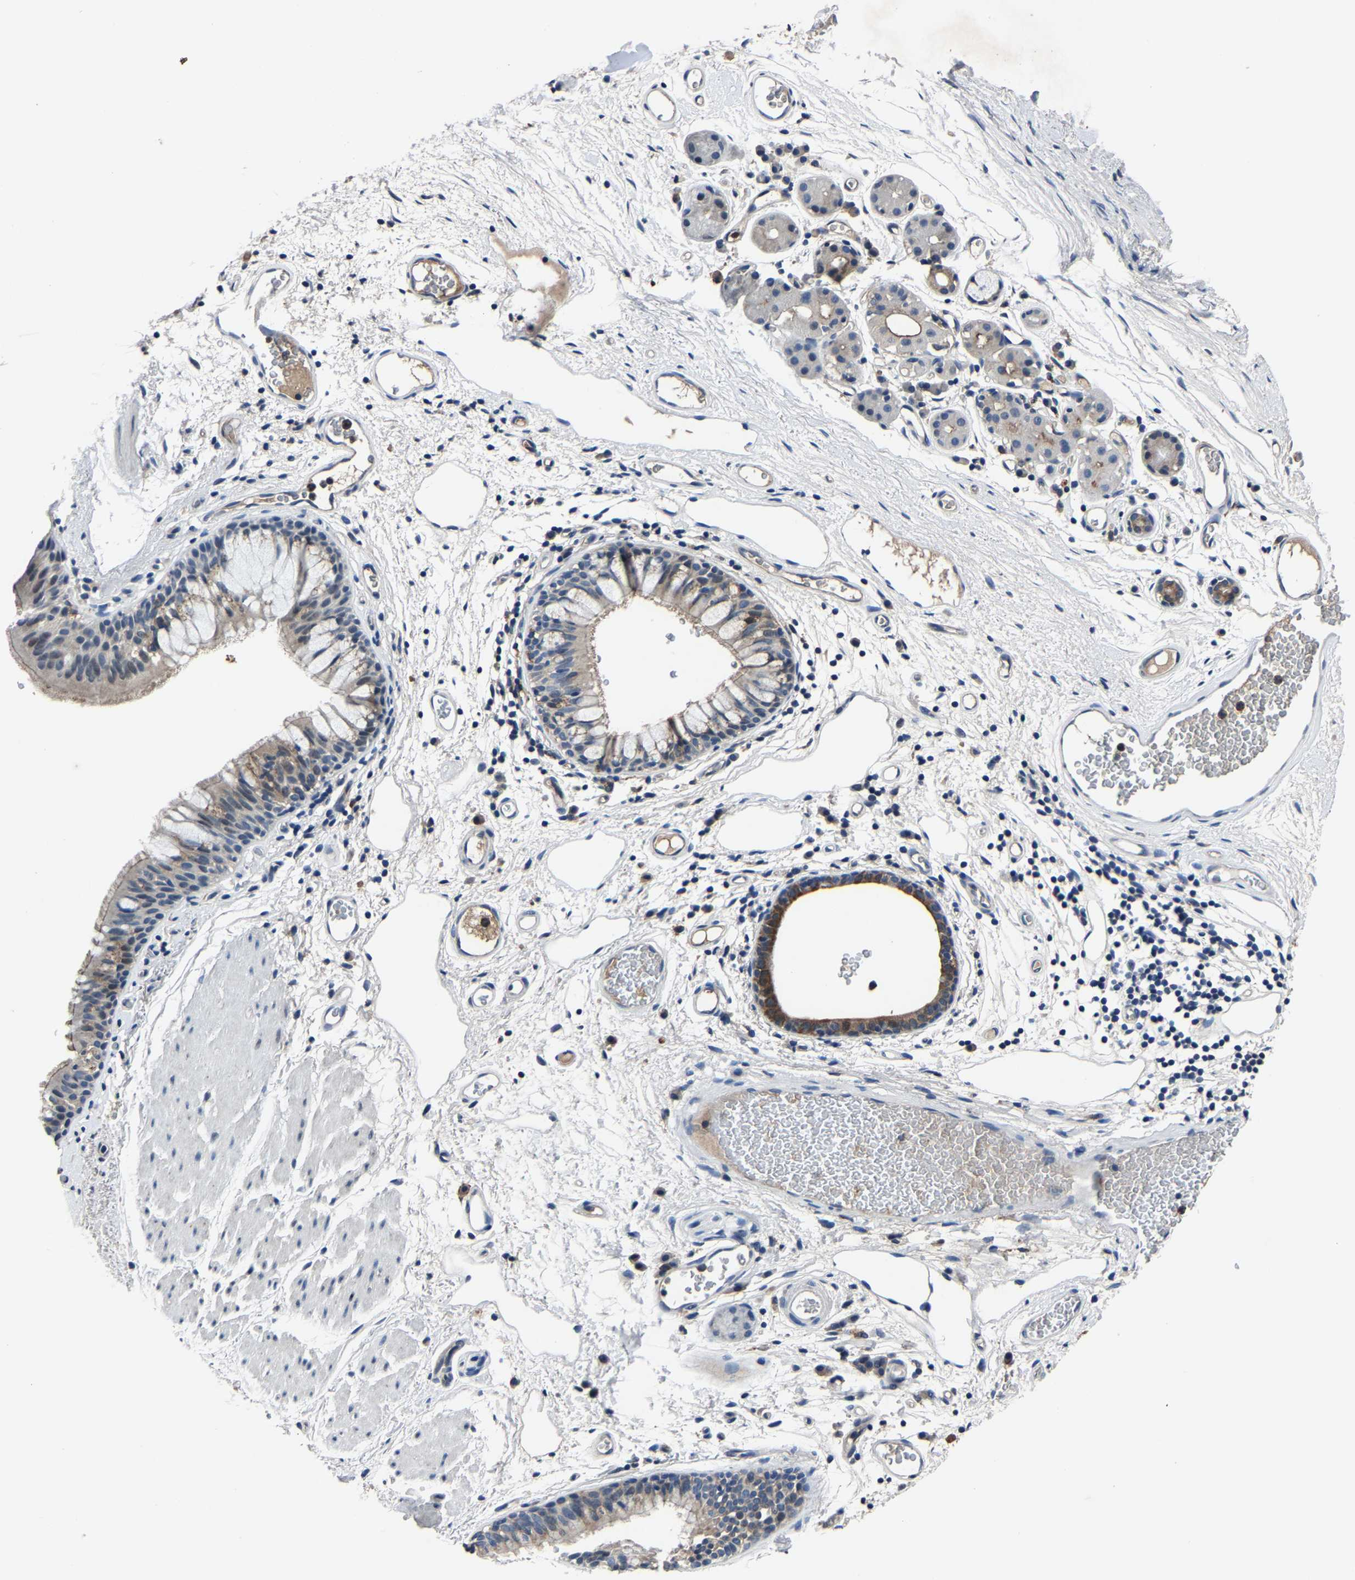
{"staining": {"intensity": "weak", "quantity": "<25%", "location": "cytoplasmic/membranous"}, "tissue": "bronchus", "cell_type": "Respiratory epithelial cells", "image_type": "normal", "snomed": [{"axis": "morphology", "description": "Normal tissue, NOS"}, {"axis": "topography", "description": "Cartilage tissue"}, {"axis": "topography", "description": "Bronchus"}], "caption": "The histopathology image displays no staining of respiratory epithelial cells in benign bronchus.", "gene": "PCNX2", "patient": {"sex": "female", "age": 53}}